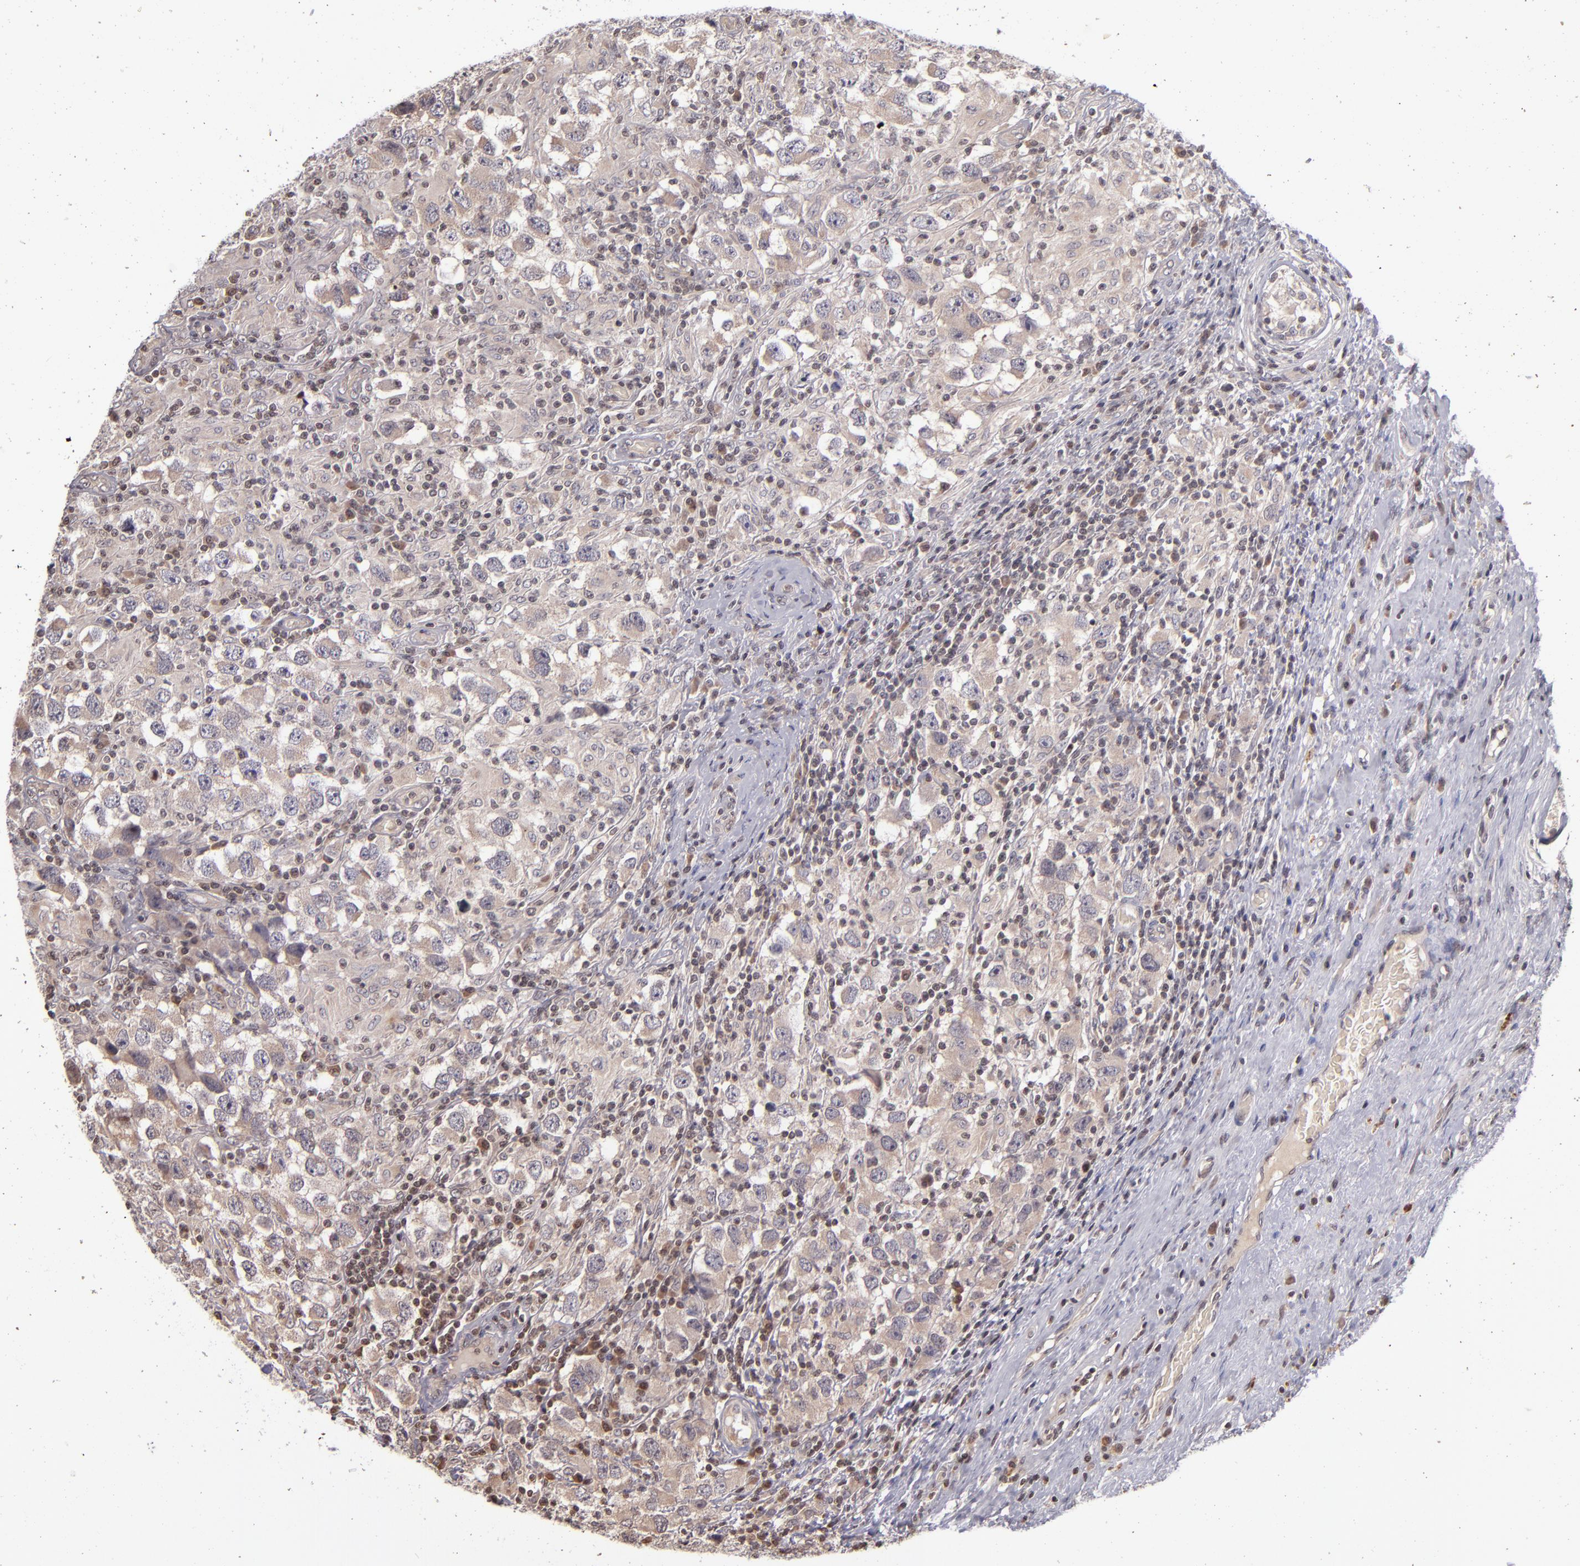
{"staining": {"intensity": "weak", "quantity": "25%-75%", "location": "cytoplasmic/membranous"}, "tissue": "testis cancer", "cell_type": "Tumor cells", "image_type": "cancer", "snomed": [{"axis": "morphology", "description": "Carcinoma, Embryonal, NOS"}, {"axis": "topography", "description": "Testis"}], "caption": "Immunohistochemical staining of testis cancer exhibits low levels of weak cytoplasmic/membranous expression in about 25%-75% of tumor cells.", "gene": "TSC2", "patient": {"sex": "male", "age": 21}}